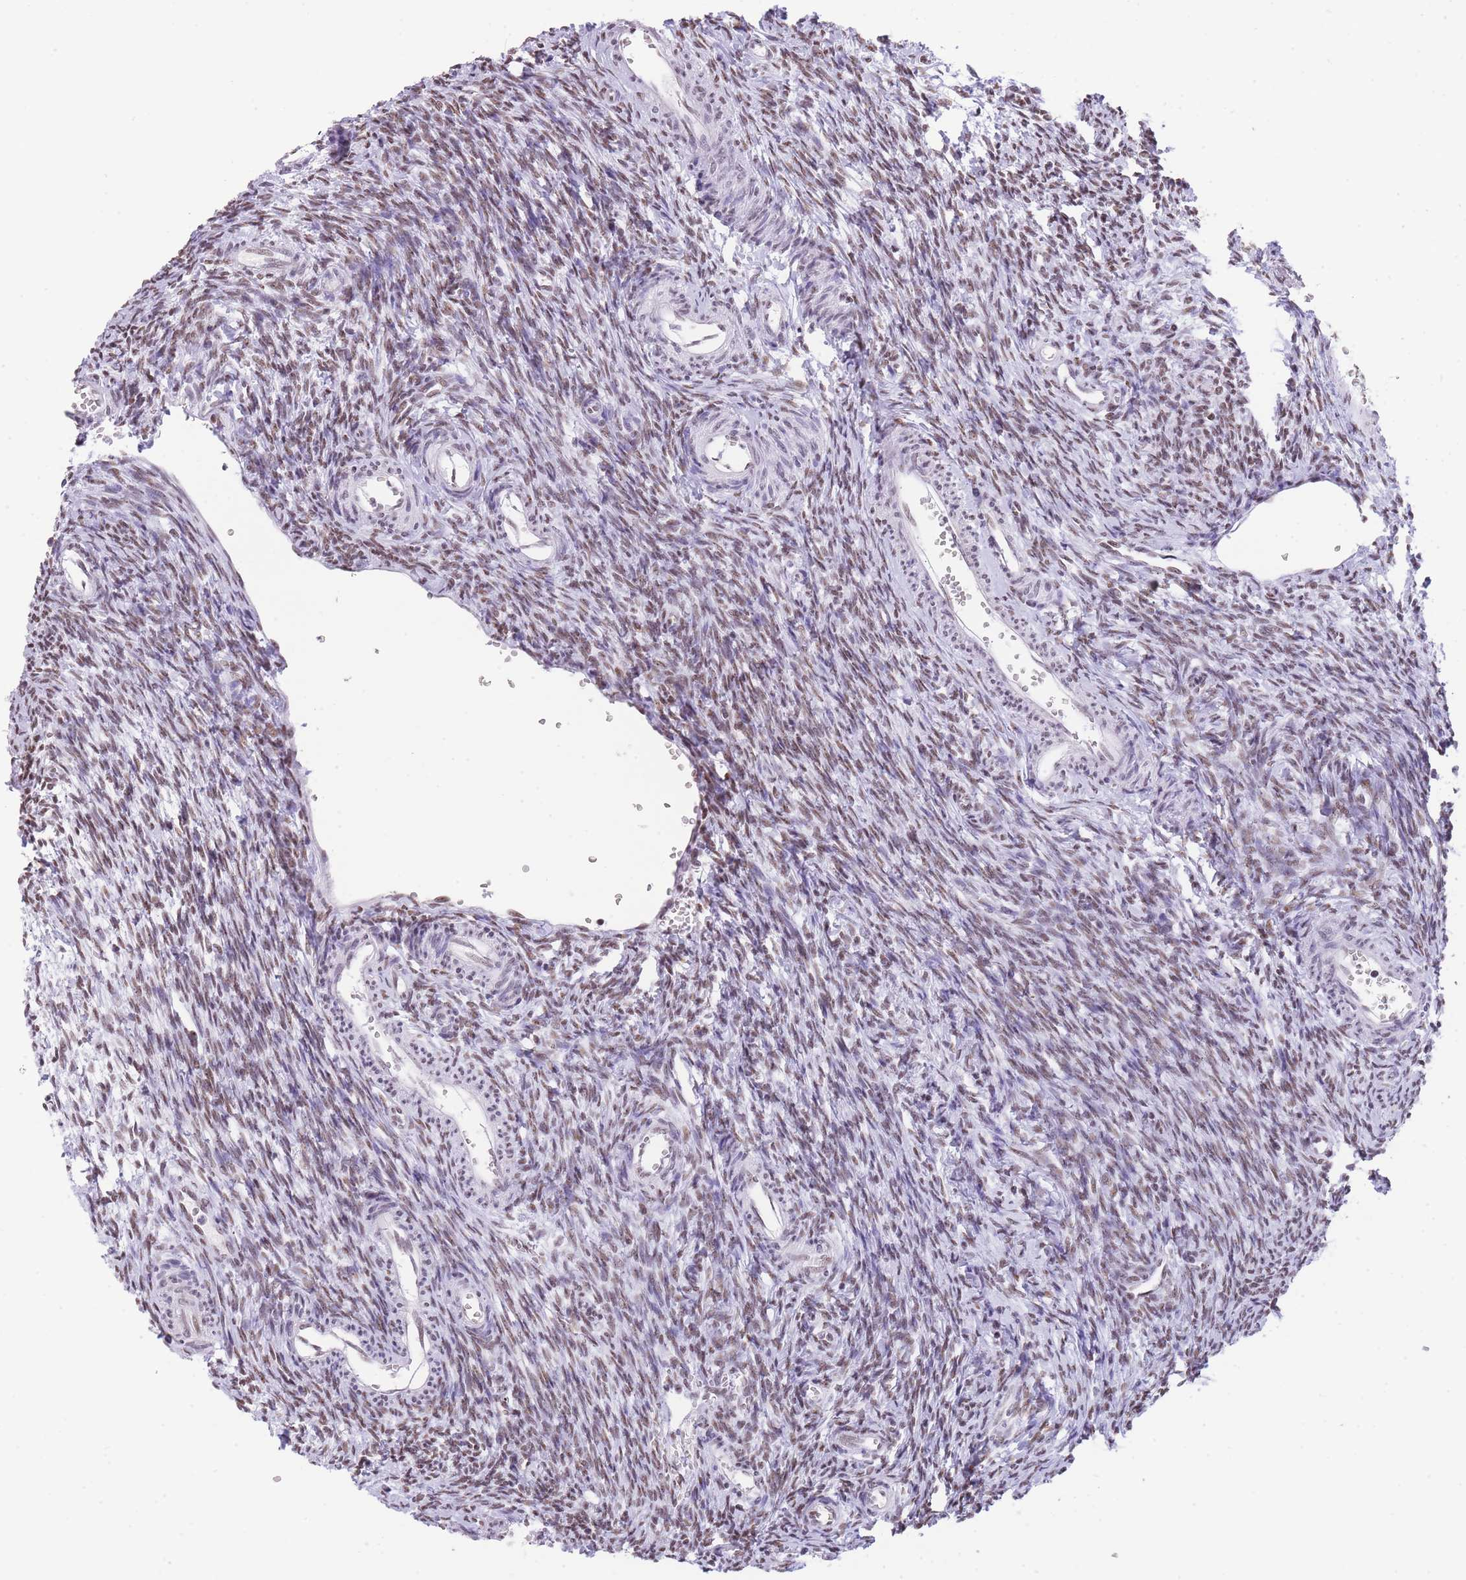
{"staining": {"intensity": "moderate", "quantity": ">75%", "location": "nuclear"}, "tissue": "ovary", "cell_type": "Ovarian stroma cells", "image_type": "normal", "snomed": [{"axis": "morphology", "description": "Normal tissue, NOS"}, {"axis": "topography", "description": "Ovary"}], "caption": "This photomicrograph exhibits immunohistochemistry (IHC) staining of normal human ovary, with medium moderate nuclear expression in approximately >75% of ovarian stroma cells.", "gene": "EVC2", "patient": {"sex": "female", "age": 39}}